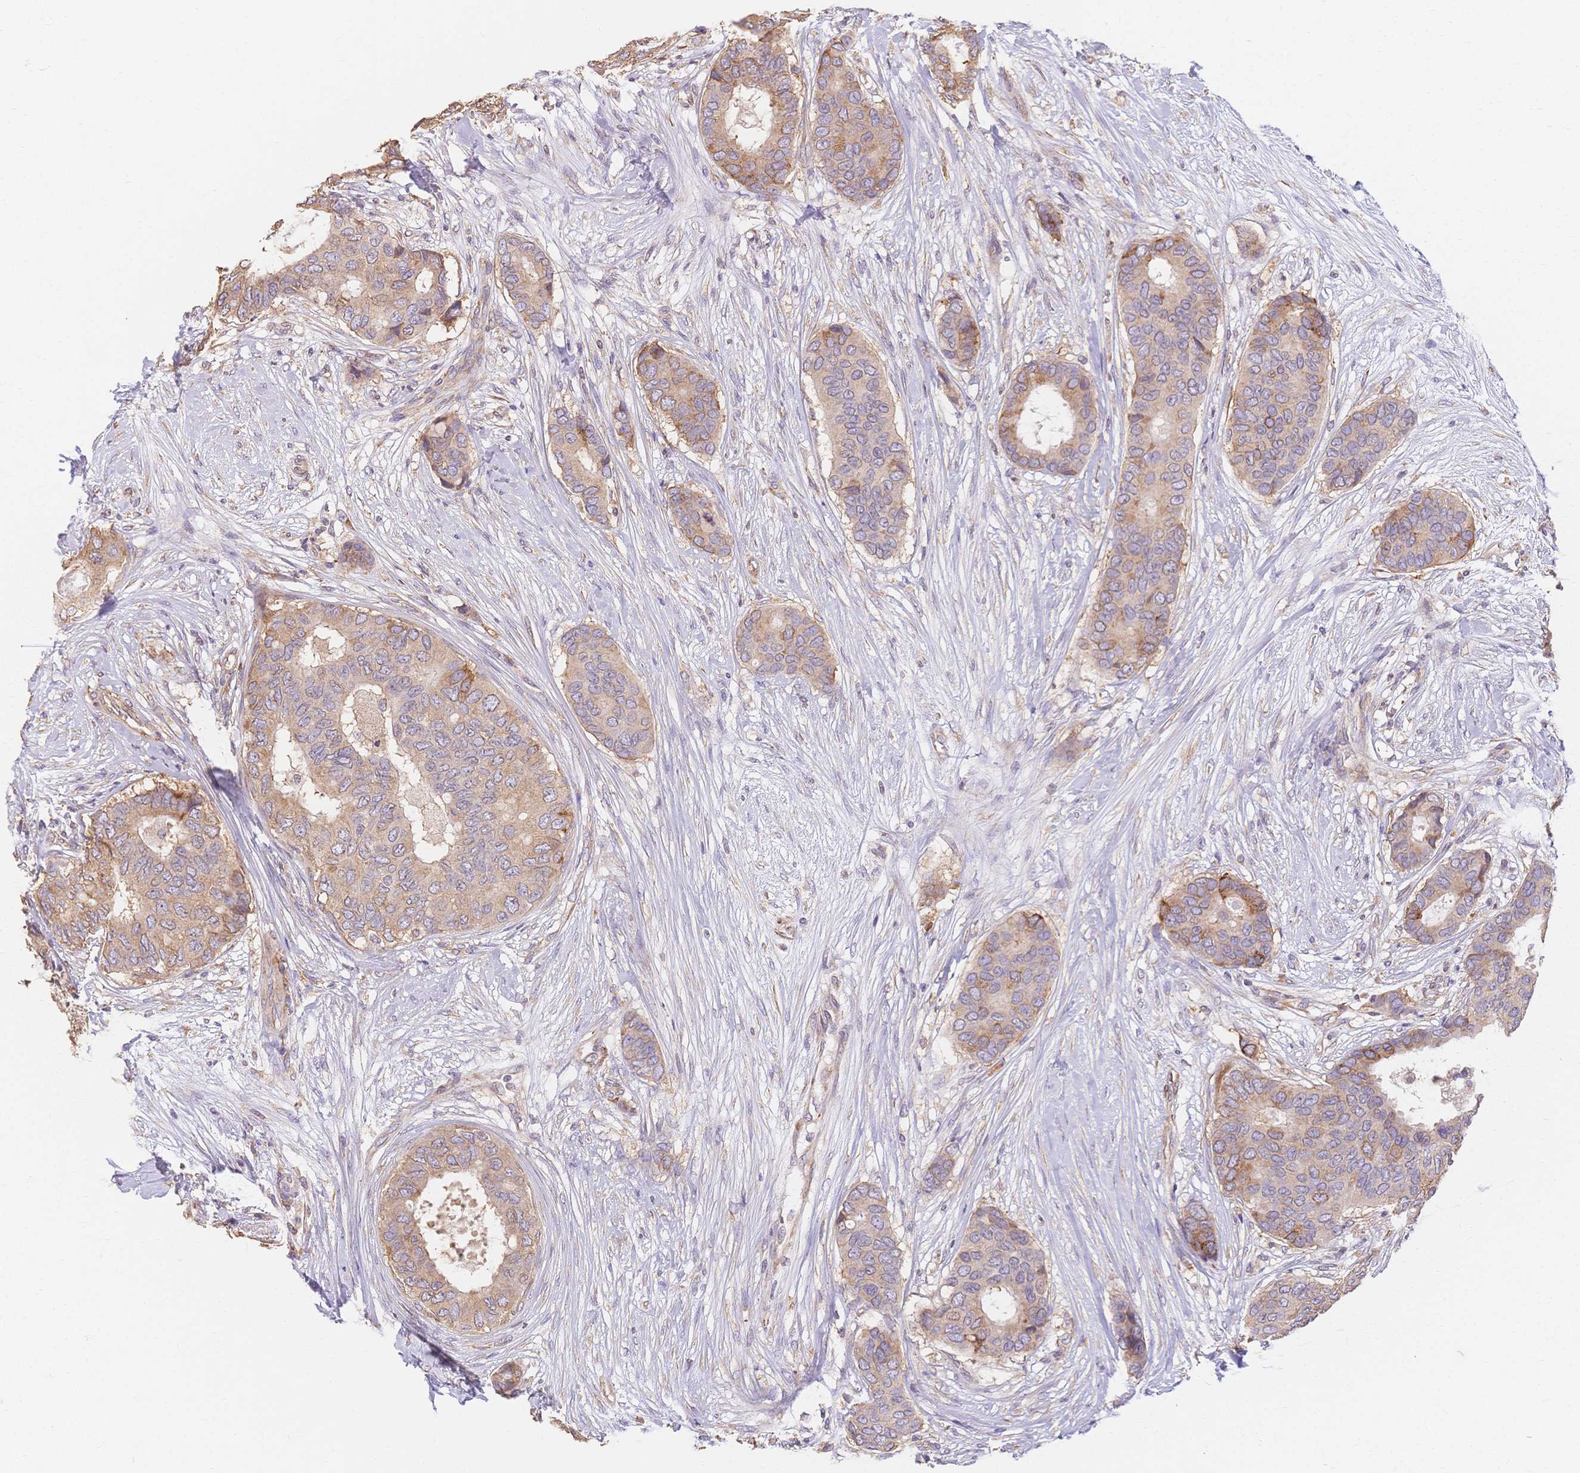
{"staining": {"intensity": "weak", "quantity": "25%-75%", "location": "cytoplasmic/membranous"}, "tissue": "breast cancer", "cell_type": "Tumor cells", "image_type": "cancer", "snomed": [{"axis": "morphology", "description": "Duct carcinoma"}, {"axis": "topography", "description": "Breast"}], "caption": "IHC image of neoplastic tissue: breast cancer (intraductal carcinoma) stained using IHC demonstrates low levels of weak protein expression localized specifically in the cytoplasmic/membranous of tumor cells, appearing as a cytoplasmic/membranous brown color.", "gene": "HS3ST5", "patient": {"sex": "female", "age": 75}}